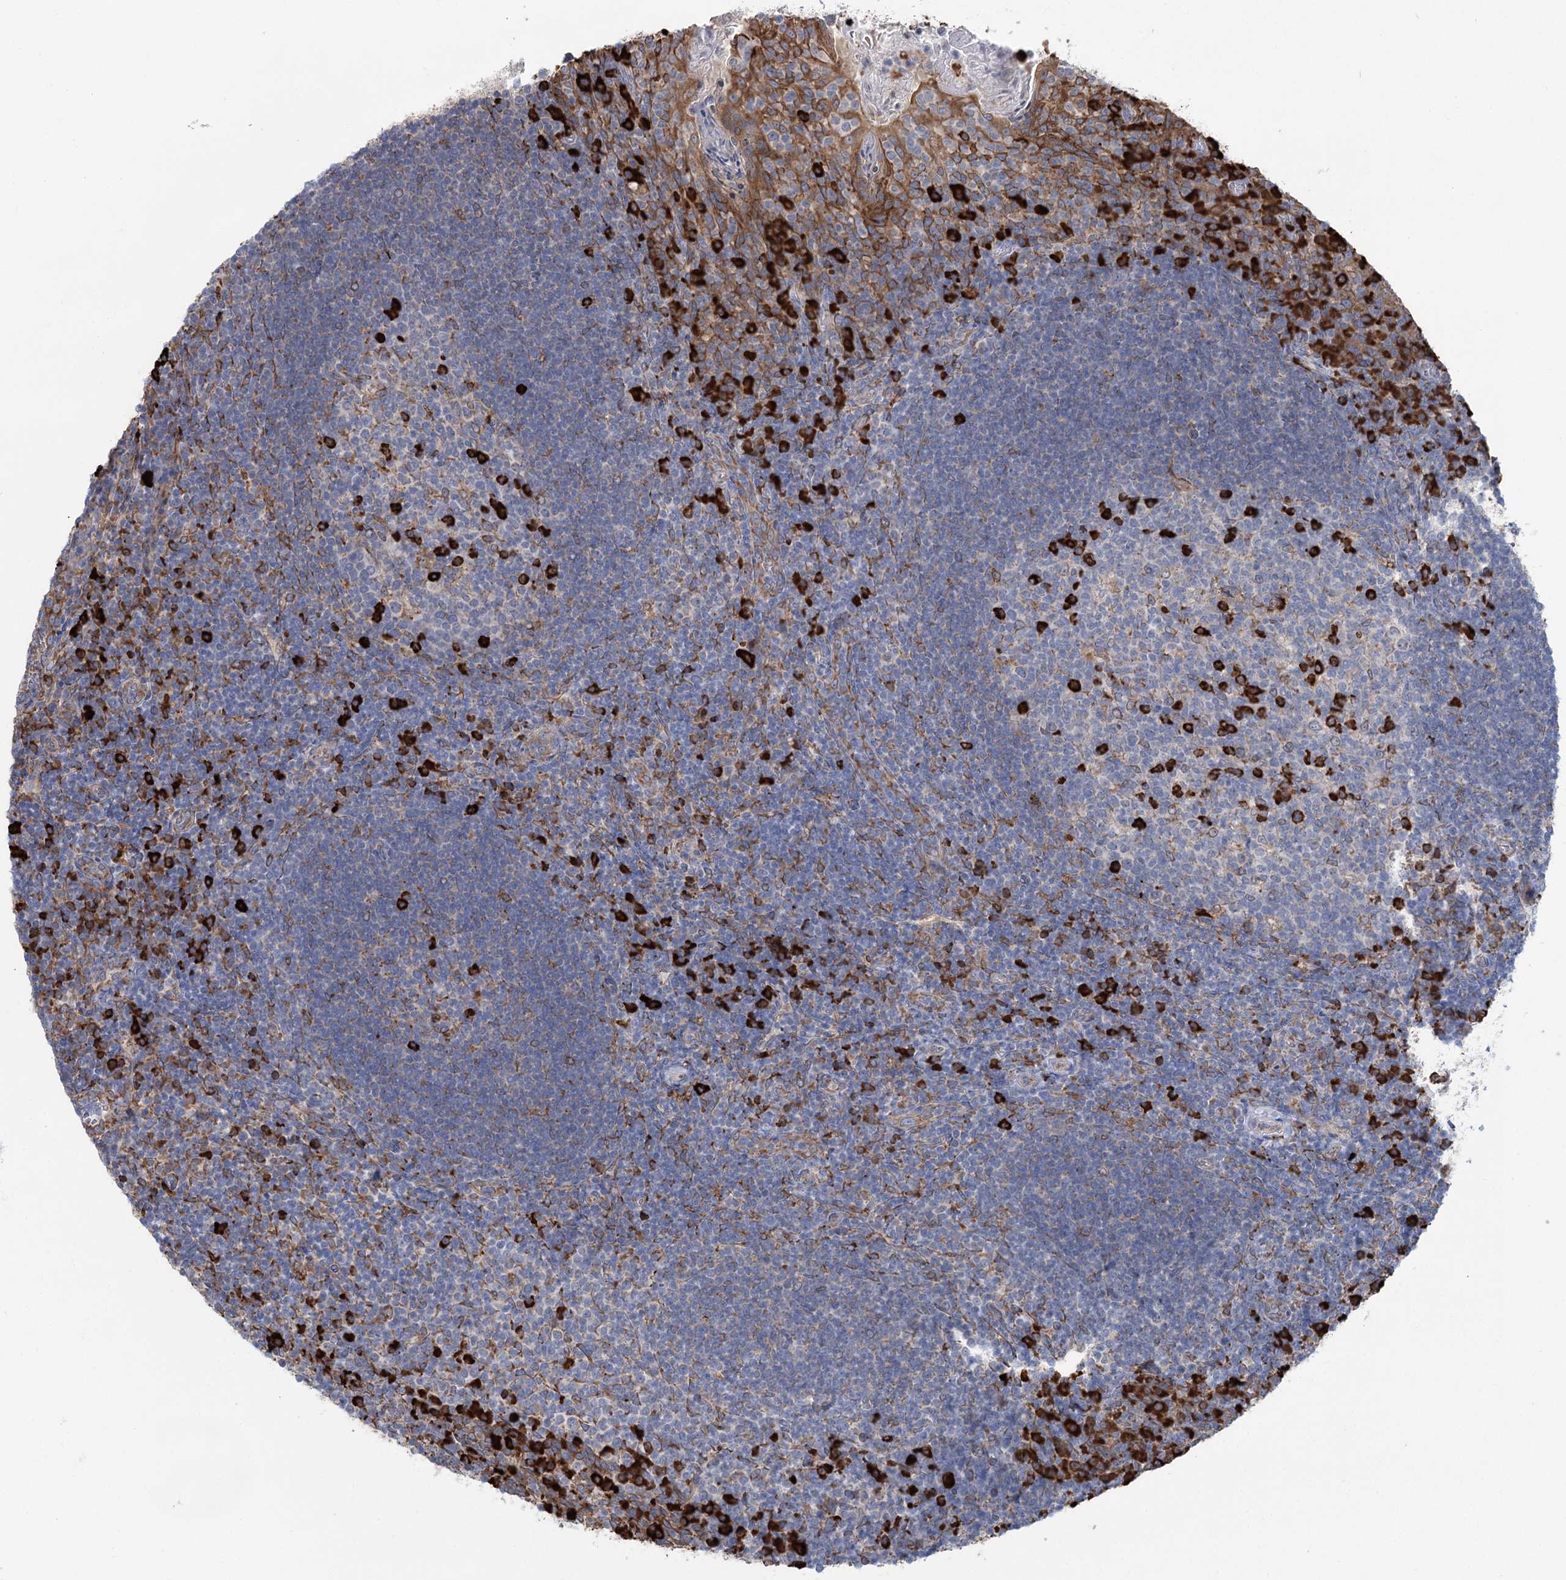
{"staining": {"intensity": "strong", "quantity": "<25%", "location": "cytoplasmic/membranous"}, "tissue": "tonsil", "cell_type": "Germinal center cells", "image_type": "normal", "snomed": [{"axis": "morphology", "description": "Normal tissue, NOS"}, {"axis": "topography", "description": "Tonsil"}], "caption": "Tonsil stained for a protein (brown) exhibits strong cytoplasmic/membranous positive expression in approximately <25% of germinal center cells.", "gene": "METTL24", "patient": {"sex": "female", "age": 10}}